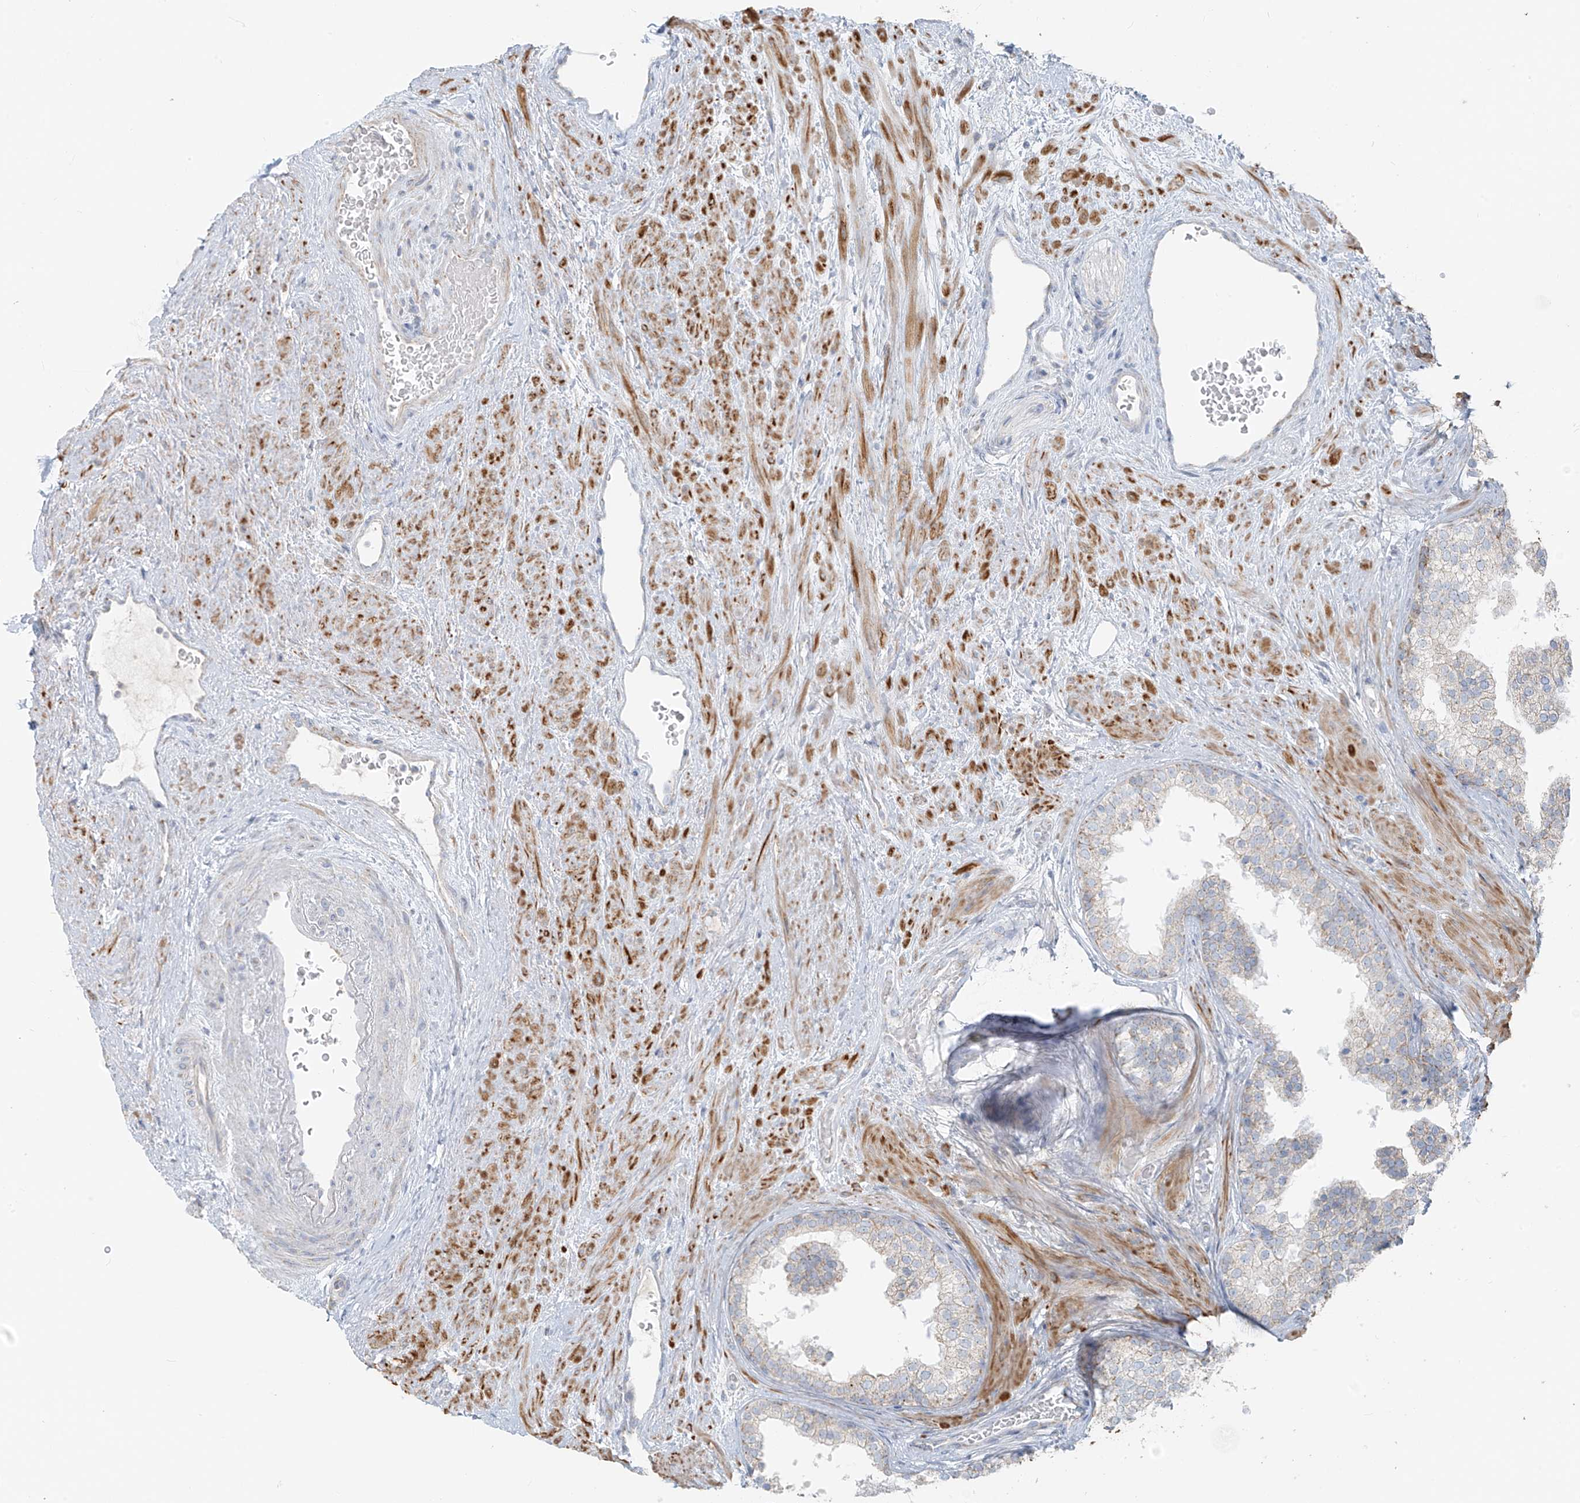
{"staining": {"intensity": "negative", "quantity": "none", "location": "none"}, "tissue": "prostate", "cell_type": "Glandular cells", "image_type": "normal", "snomed": [{"axis": "morphology", "description": "Normal tissue, NOS"}, {"axis": "topography", "description": "Prostate"}], "caption": "The histopathology image reveals no significant staining in glandular cells of prostate. The staining was performed using DAB (3,3'-diaminobenzidine) to visualize the protein expression in brown, while the nuclei were stained in blue with hematoxylin (Magnification: 20x).", "gene": "UST", "patient": {"sex": "male", "age": 48}}